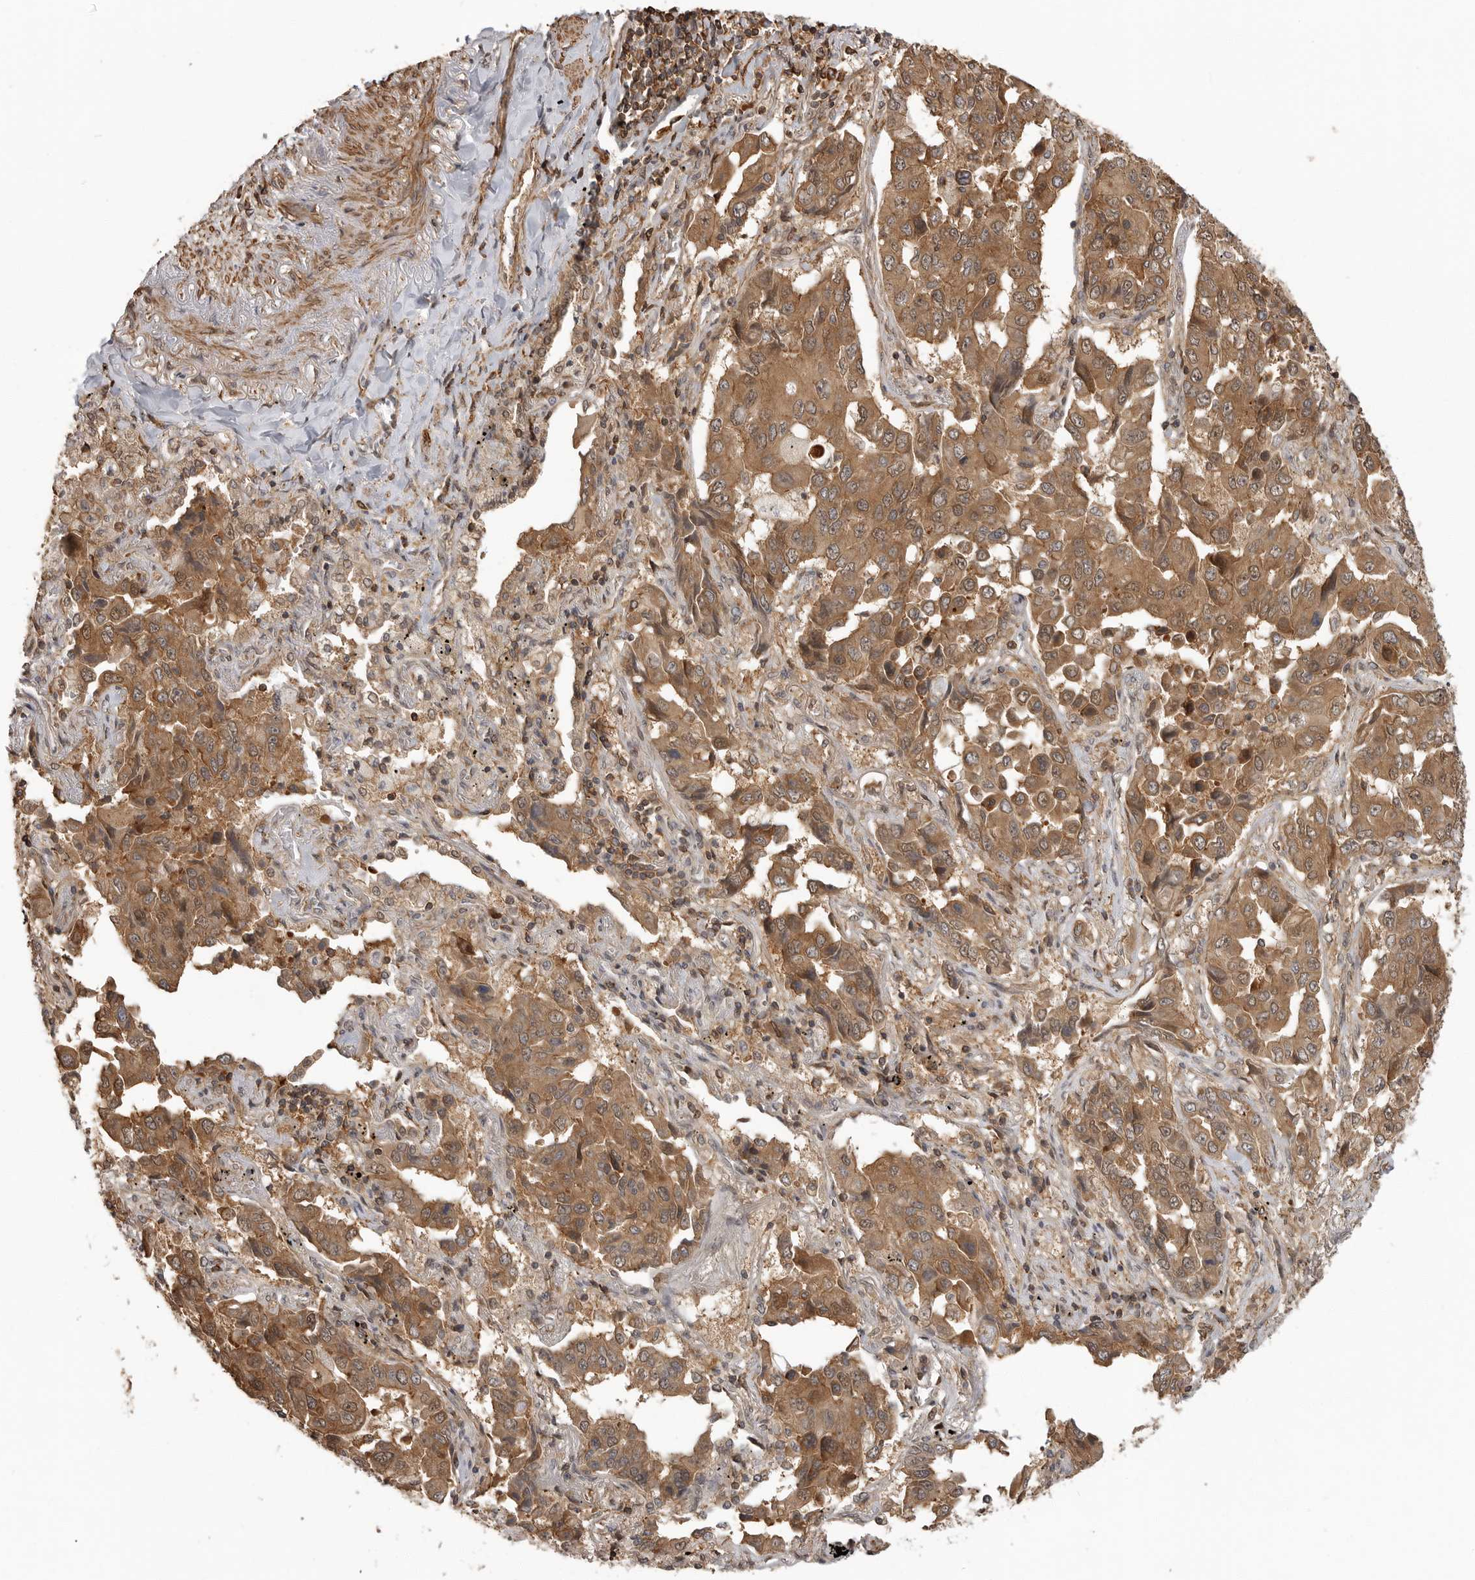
{"staining": {"intensity": "moderate", "quantity": ">75%", "location": "cytoplasmic/membranous,nuclear"}, "tissue": "lung cancer", "cell_type": "Tumor cells", "image_type": "cancer", "snomed": [{"axis": "morphology", "description": "Adenocarcinoma, NOS"}, {"axis": "topography", "description": "Lung"}], "caption": "Lung cancer (adenocarcinoma) was stained to show a protein in brown. There is medium levels of moderate cytoplasmic/membranous and nuclear staining in approximately >75% of tumor cells. The staining was performed using DAB (3,3'-diaminobenzidine), with brown indicating positive protein expression. Nuclei are stained blue with hematoxylin.", "gene": "ERN1", "patient": {"sex": "female", "age": 65}}